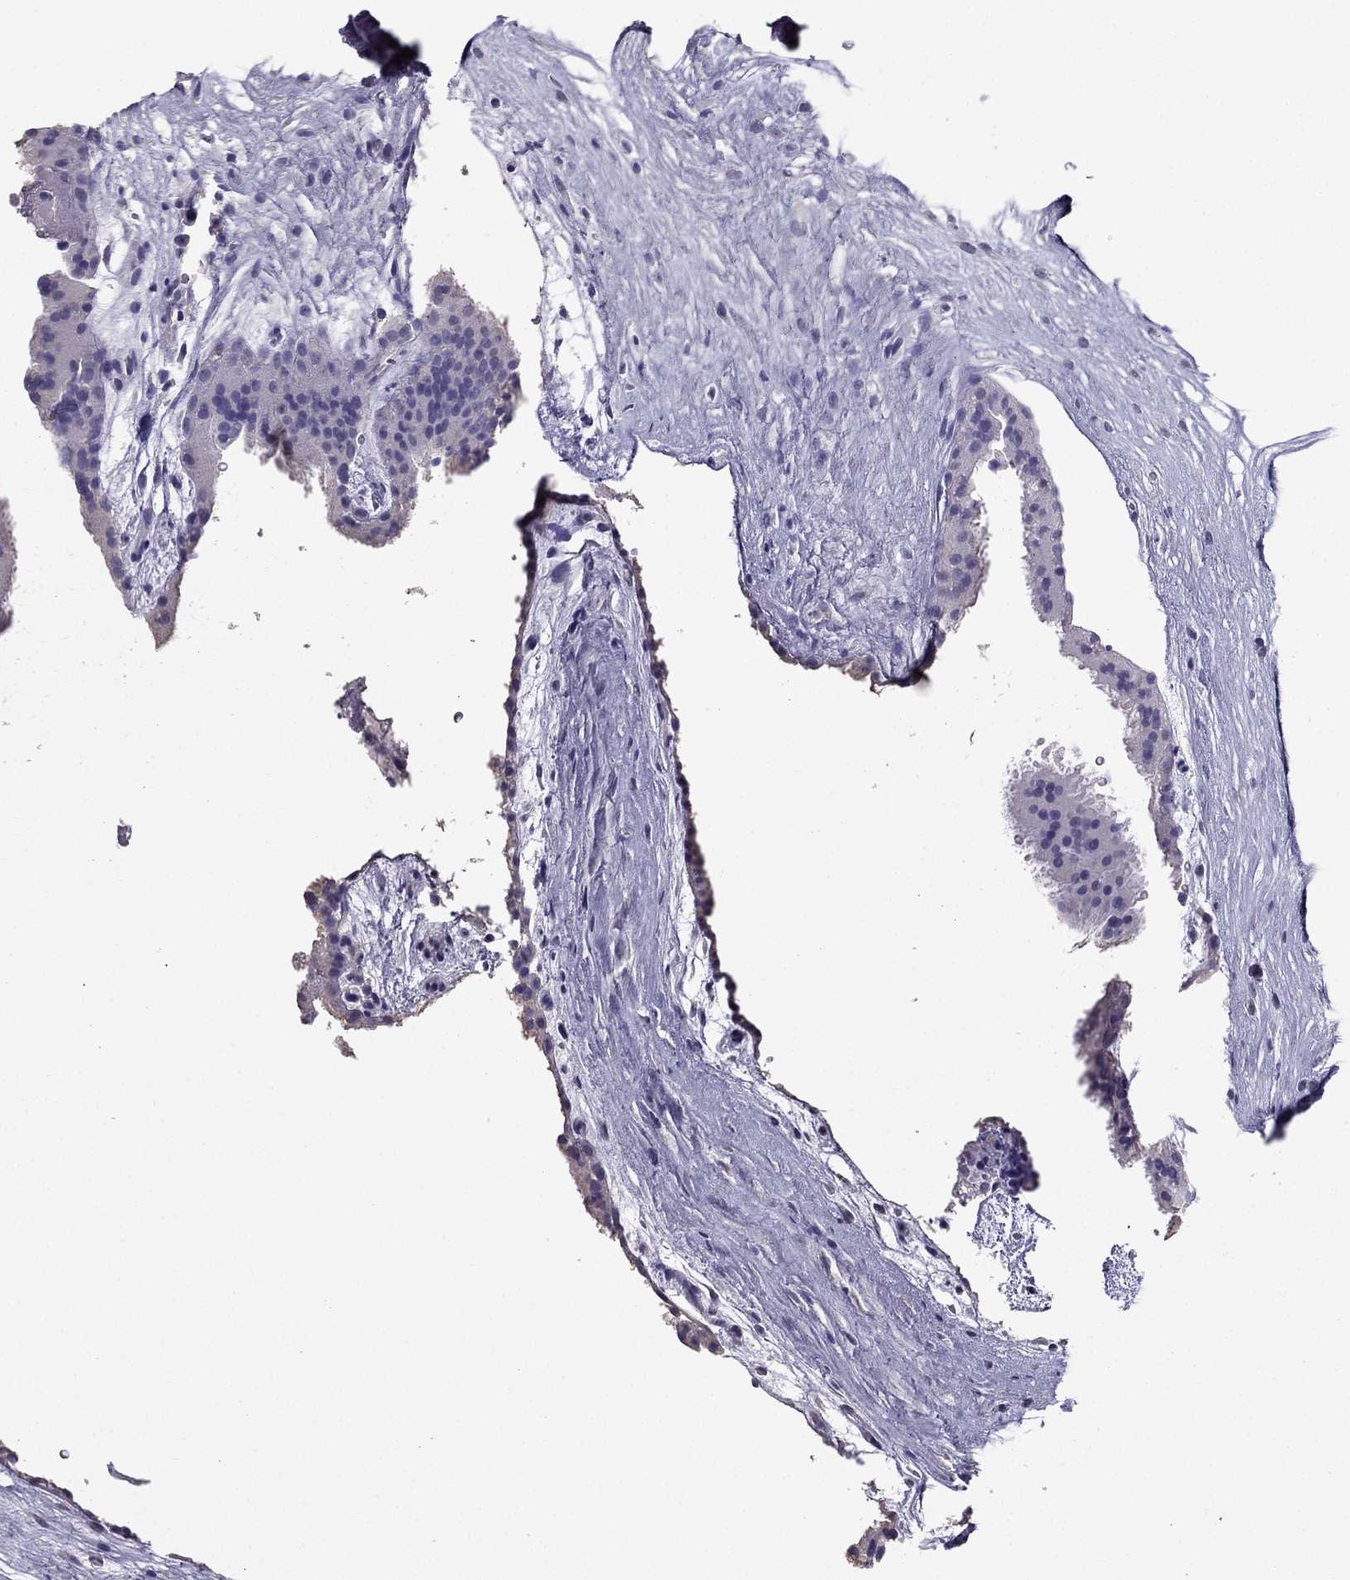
{"staining": {"intensity": "negative", "quantity": "none", "location": "none"}, "tissue": "placenta", "cell_type": "Decidual cells", "image_type": "normal", "snomed": [{"axis": "morphology", "description": "Normal tissue, NOS"}, {"axis": "topography", "description": "Placenta"}], "caption": "Immunohistochemical staining of normal placenta shows no significant expression in decidual cells. The staining is performed using DAB (3,3'-diaminobenzidine) brown chromogen with nuclei counter-stained in using hematoxylin.", "gene": "ARHGAP11A", "patient": {"sex": "female", "age": 19}}